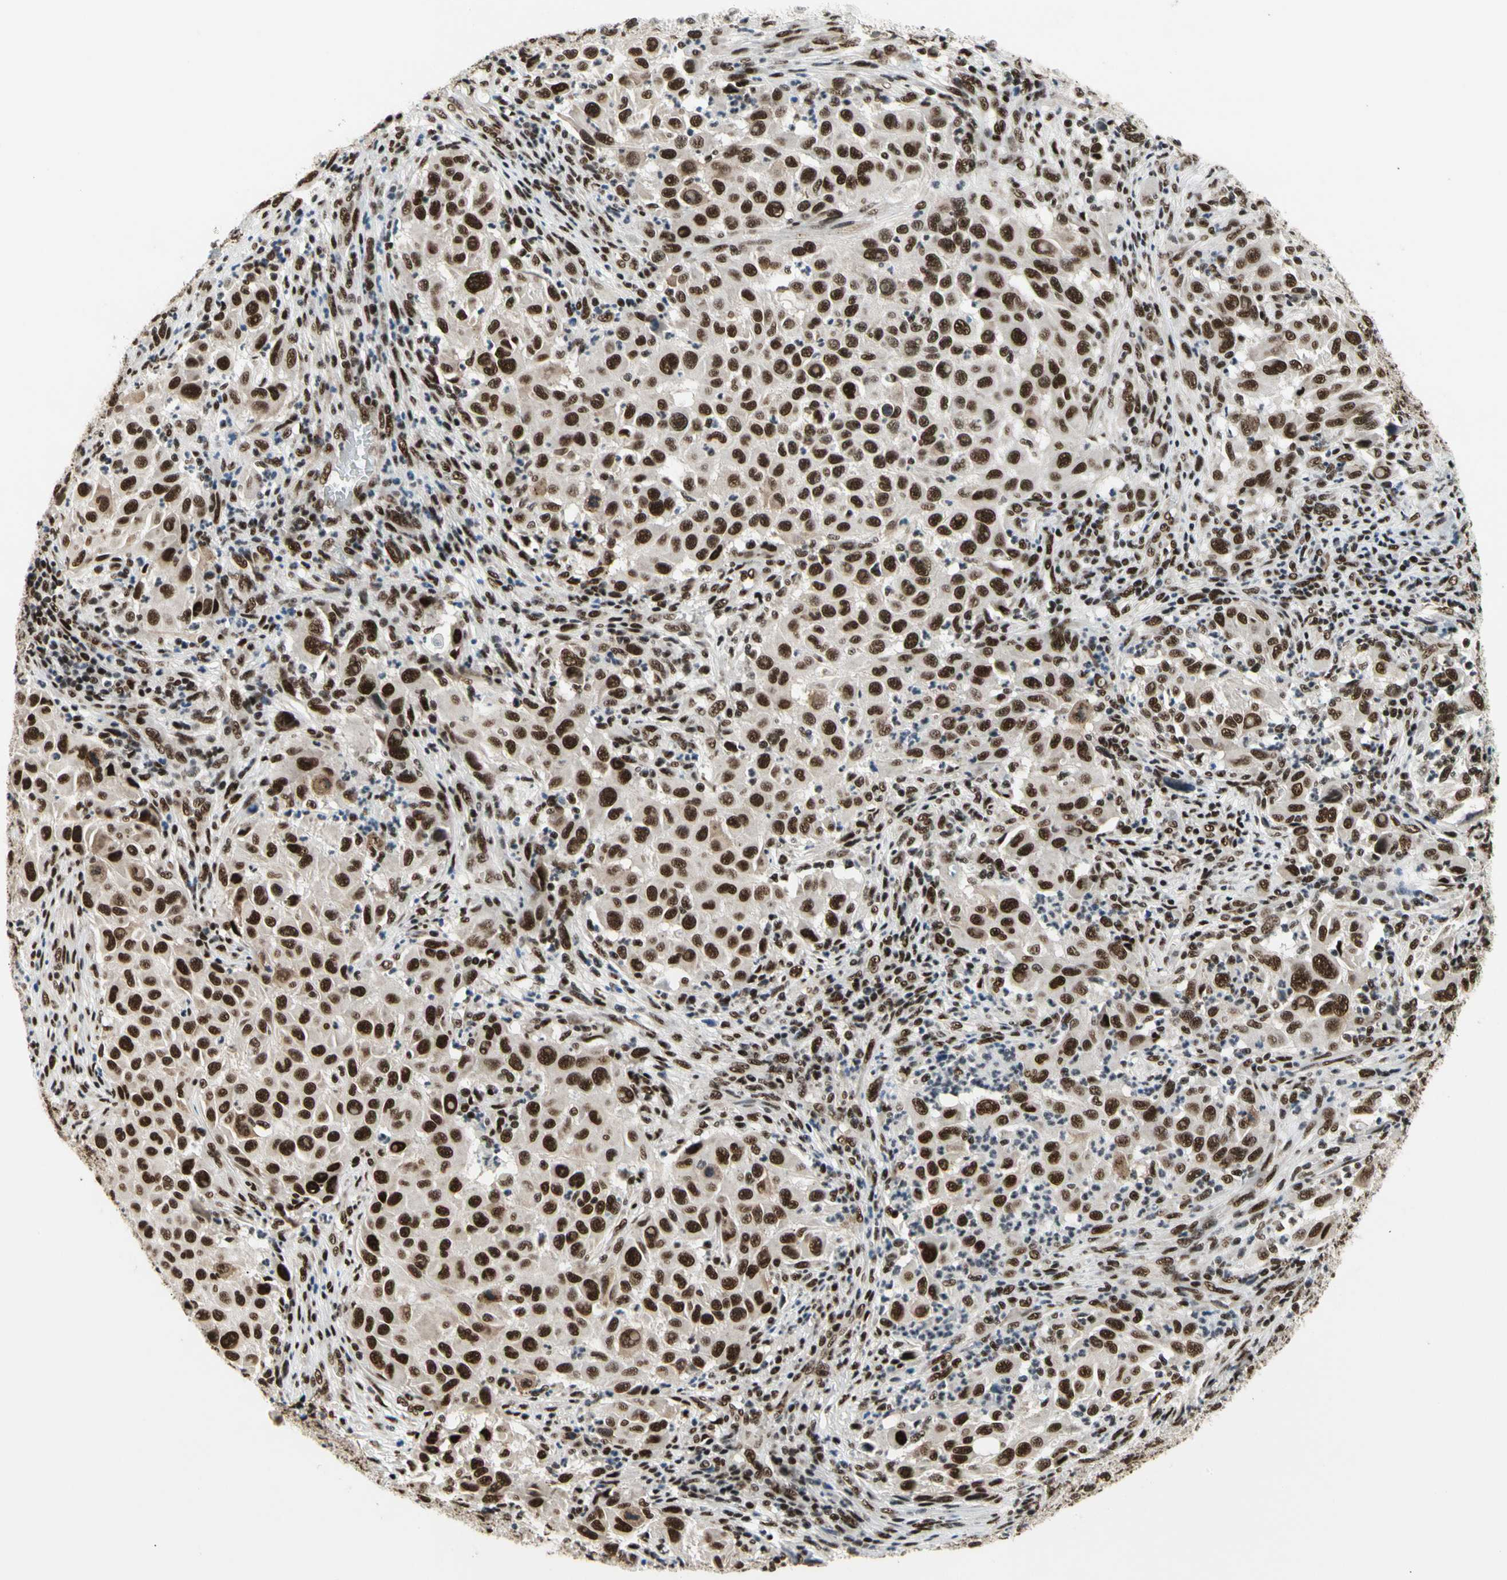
{"staining": {"intensity": "strong", "quantity": ">75%", "location": "nuclear"}, "tissue": "melanoma", "cell_type": "Tumor cells", "image_type": "cancer", "snomed": [{"axis": "morphology", "description": "Malignant melanoma, Metastatic site"}, {"axis": "topography", "description": "Lymph node"}], "caption": "Immunohistochemical staining of human melanoma reveals high levels of strong nuclear expression in approximately >75% of tumor cells.", "gene": "SRSF11", "patient": {"sex": "male", "age": 61}}